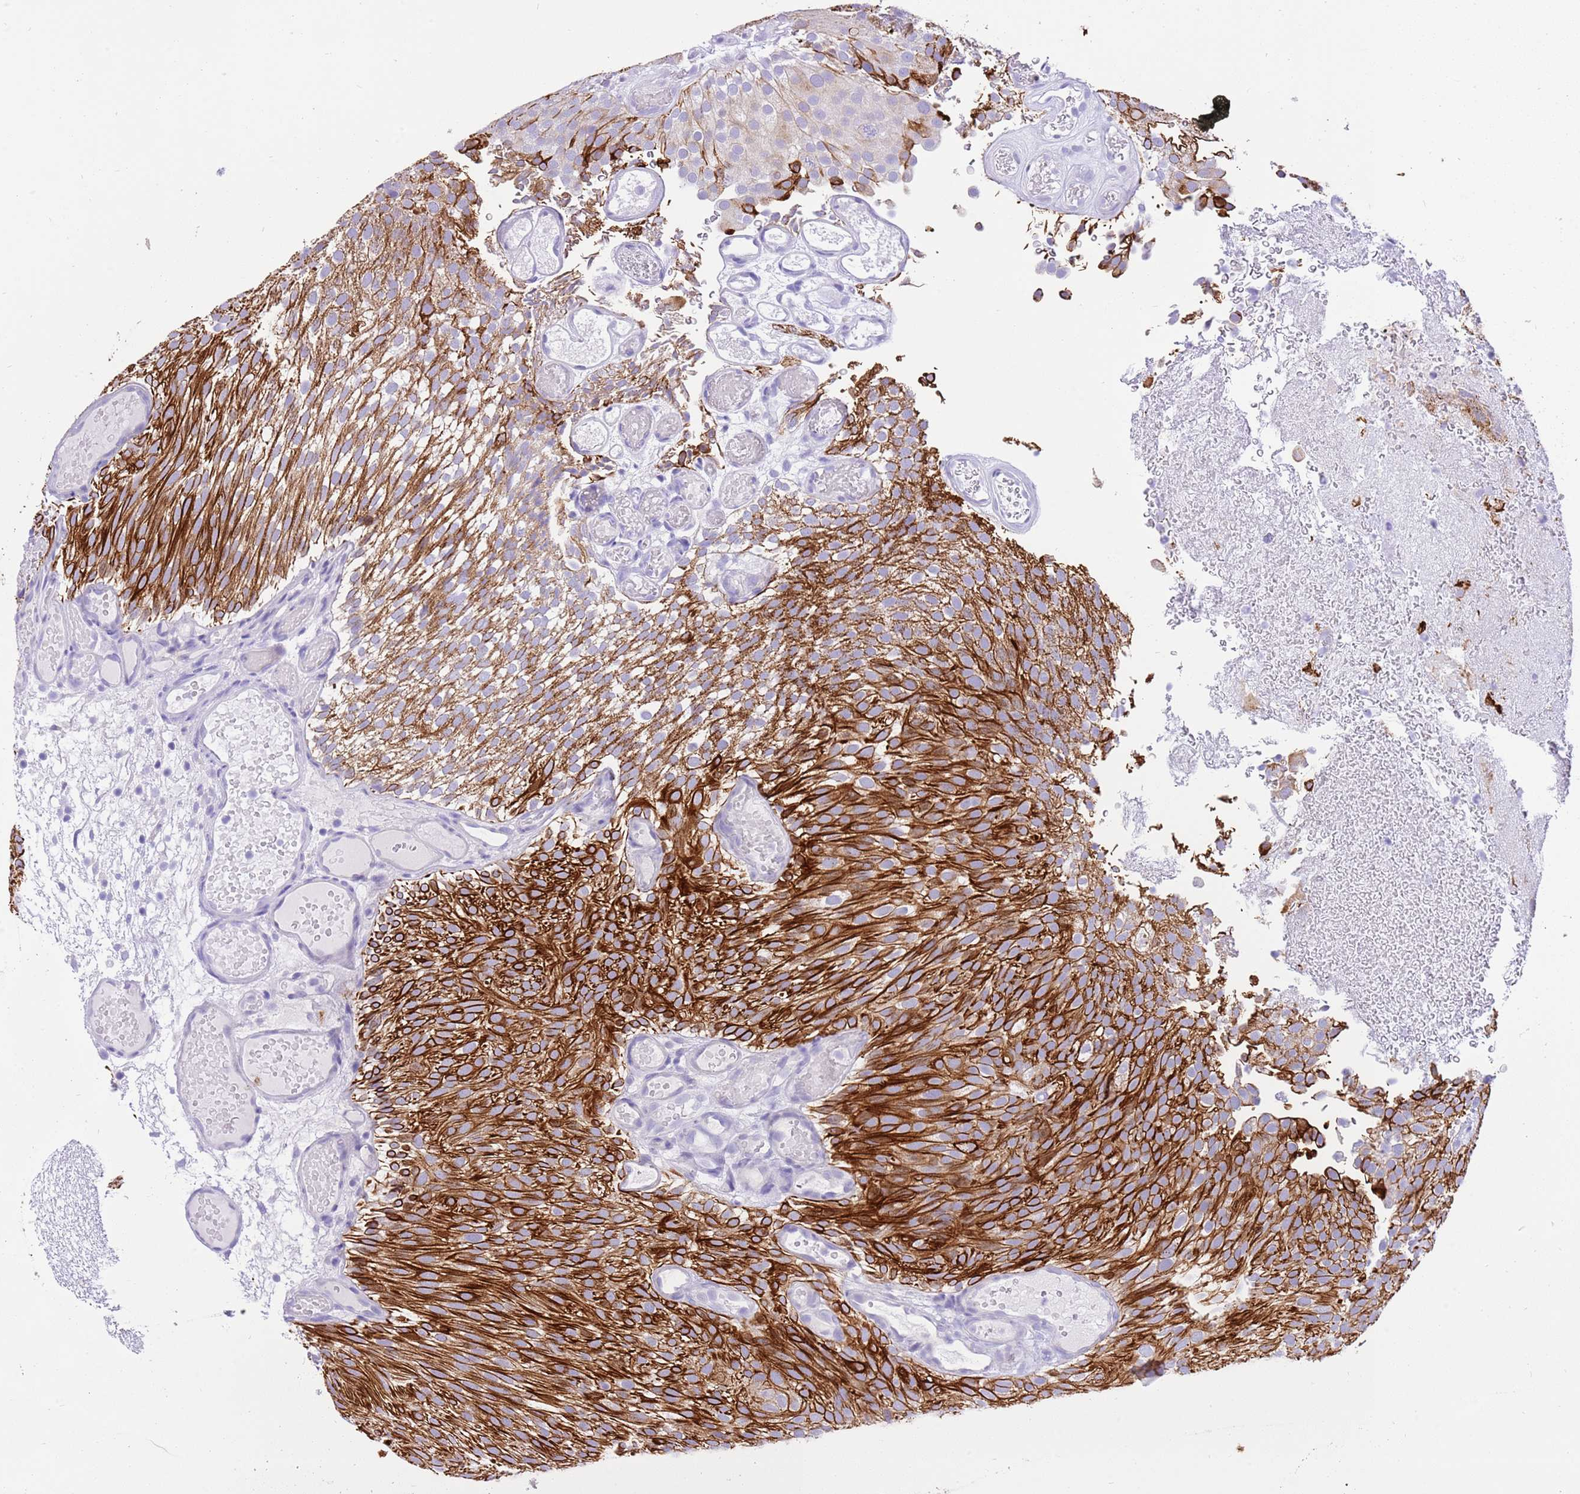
{"staining": {"intensity": "strong", "quantity": ">75%", "location": "cytoplasmic/membranous"}, "tissue": "urothelial cancer", "cell_type": "Tumor cells", "image_type": "cancer", "snomed": [{"axis": "morphology", "description": "Urothelial carcinoma, Low grade"}, {"axis": "topography", "description": "Urinary bladder"}], "caption": "There is high levels of strong cytoplasmic/membranous positivity in tumor cells of low-grade urothelial carcinoma, as demonstrated by immunohistochemical staining (brown color).", "gene": "R3HDM4", "patient": {"sex": "male", "age": 78}}